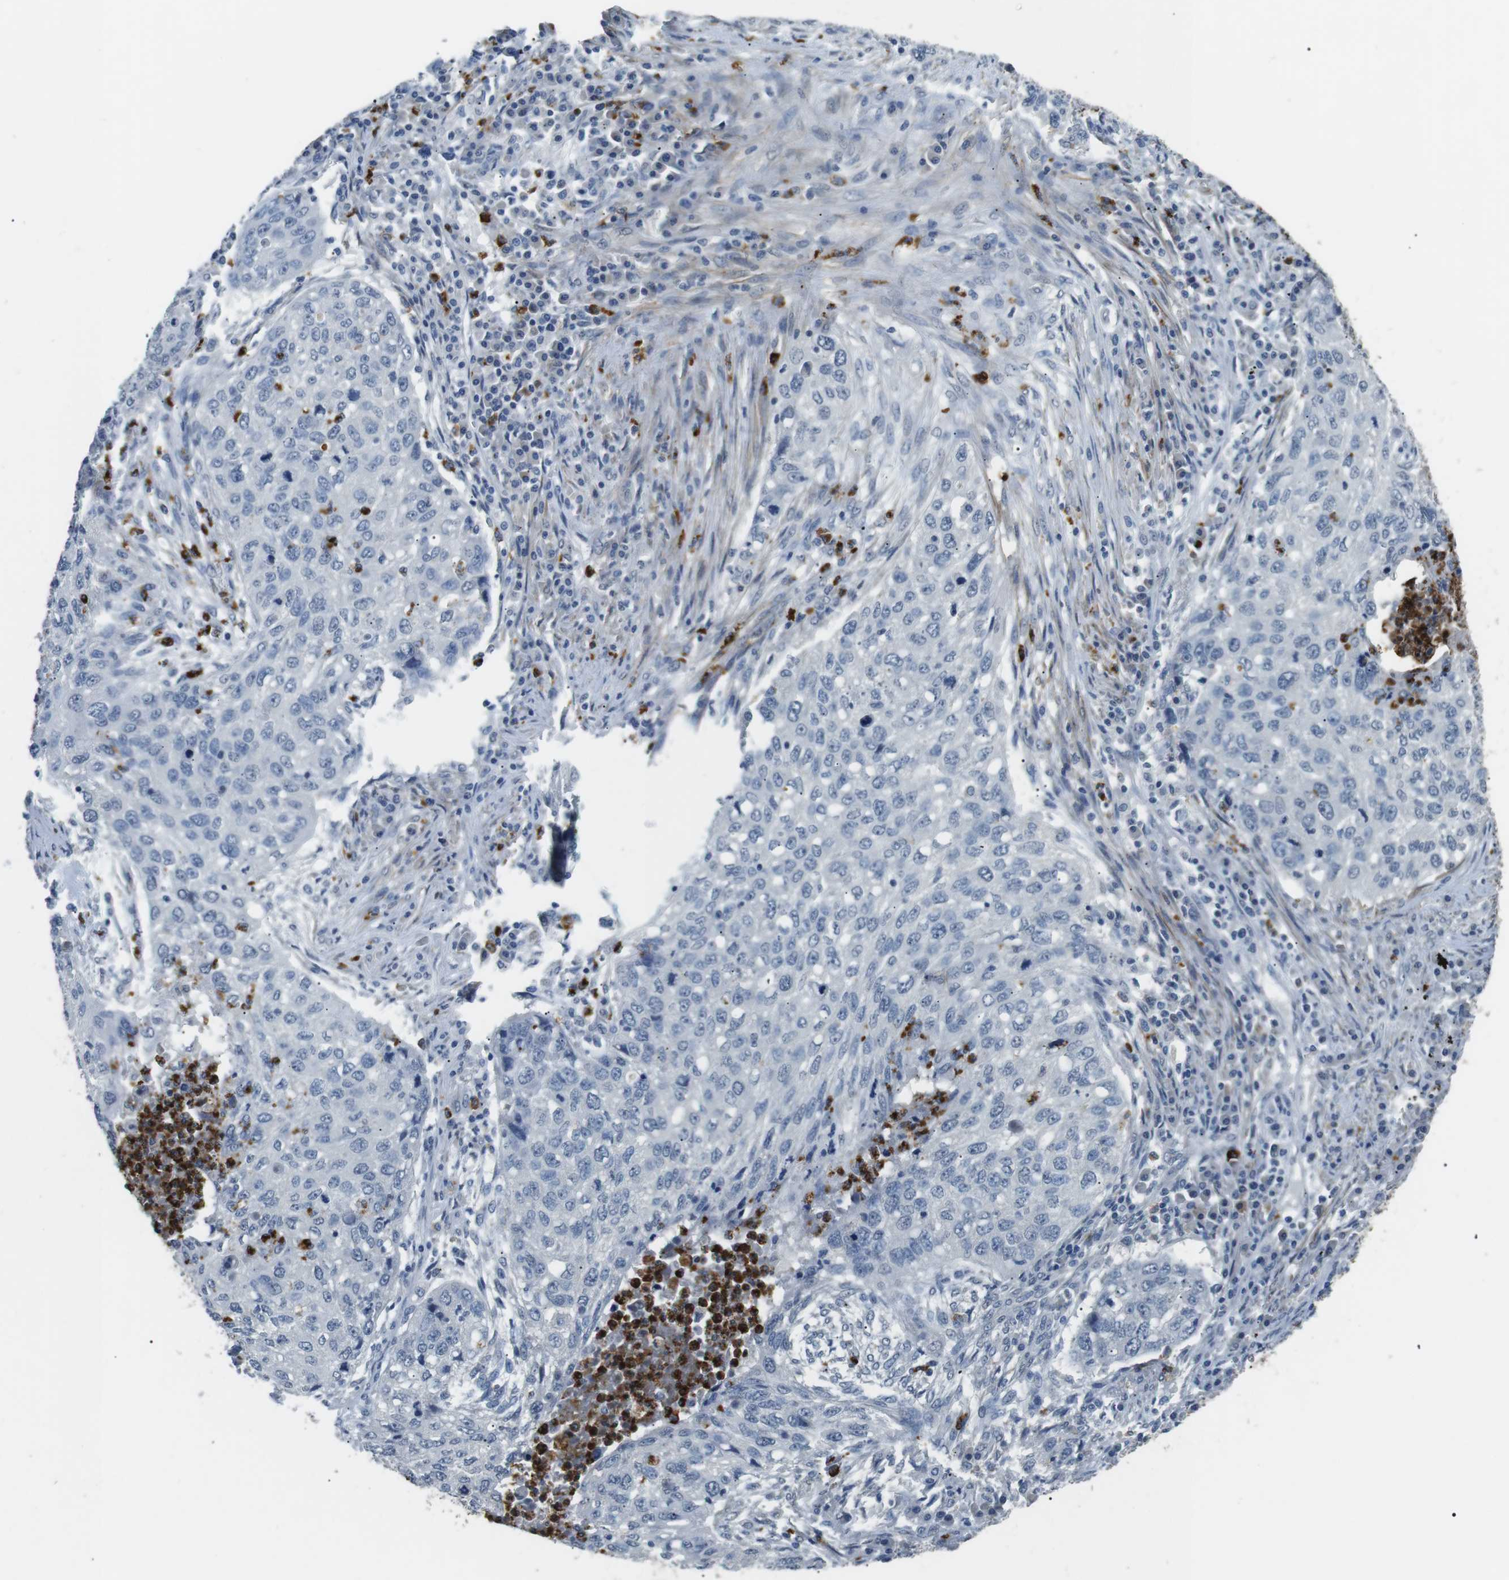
{"staining": {"intensity": "negative", "quantity": "none", "location": "none"}, "tissue": "lung cancer", "cell_type": "Tumor cells", "image_type": "cancer", "snomed": [{"axis": "morphology", "description": "Squamous cell carcinoma, NOS"}, {"axis": "topography", "description": "Lung"}], "caption": "Immunohistochemical staining of lung cancer reveals no significant staining in tumor cells.", "gene": "GZMM", "patient": {"sex": "female", "age": 63}}